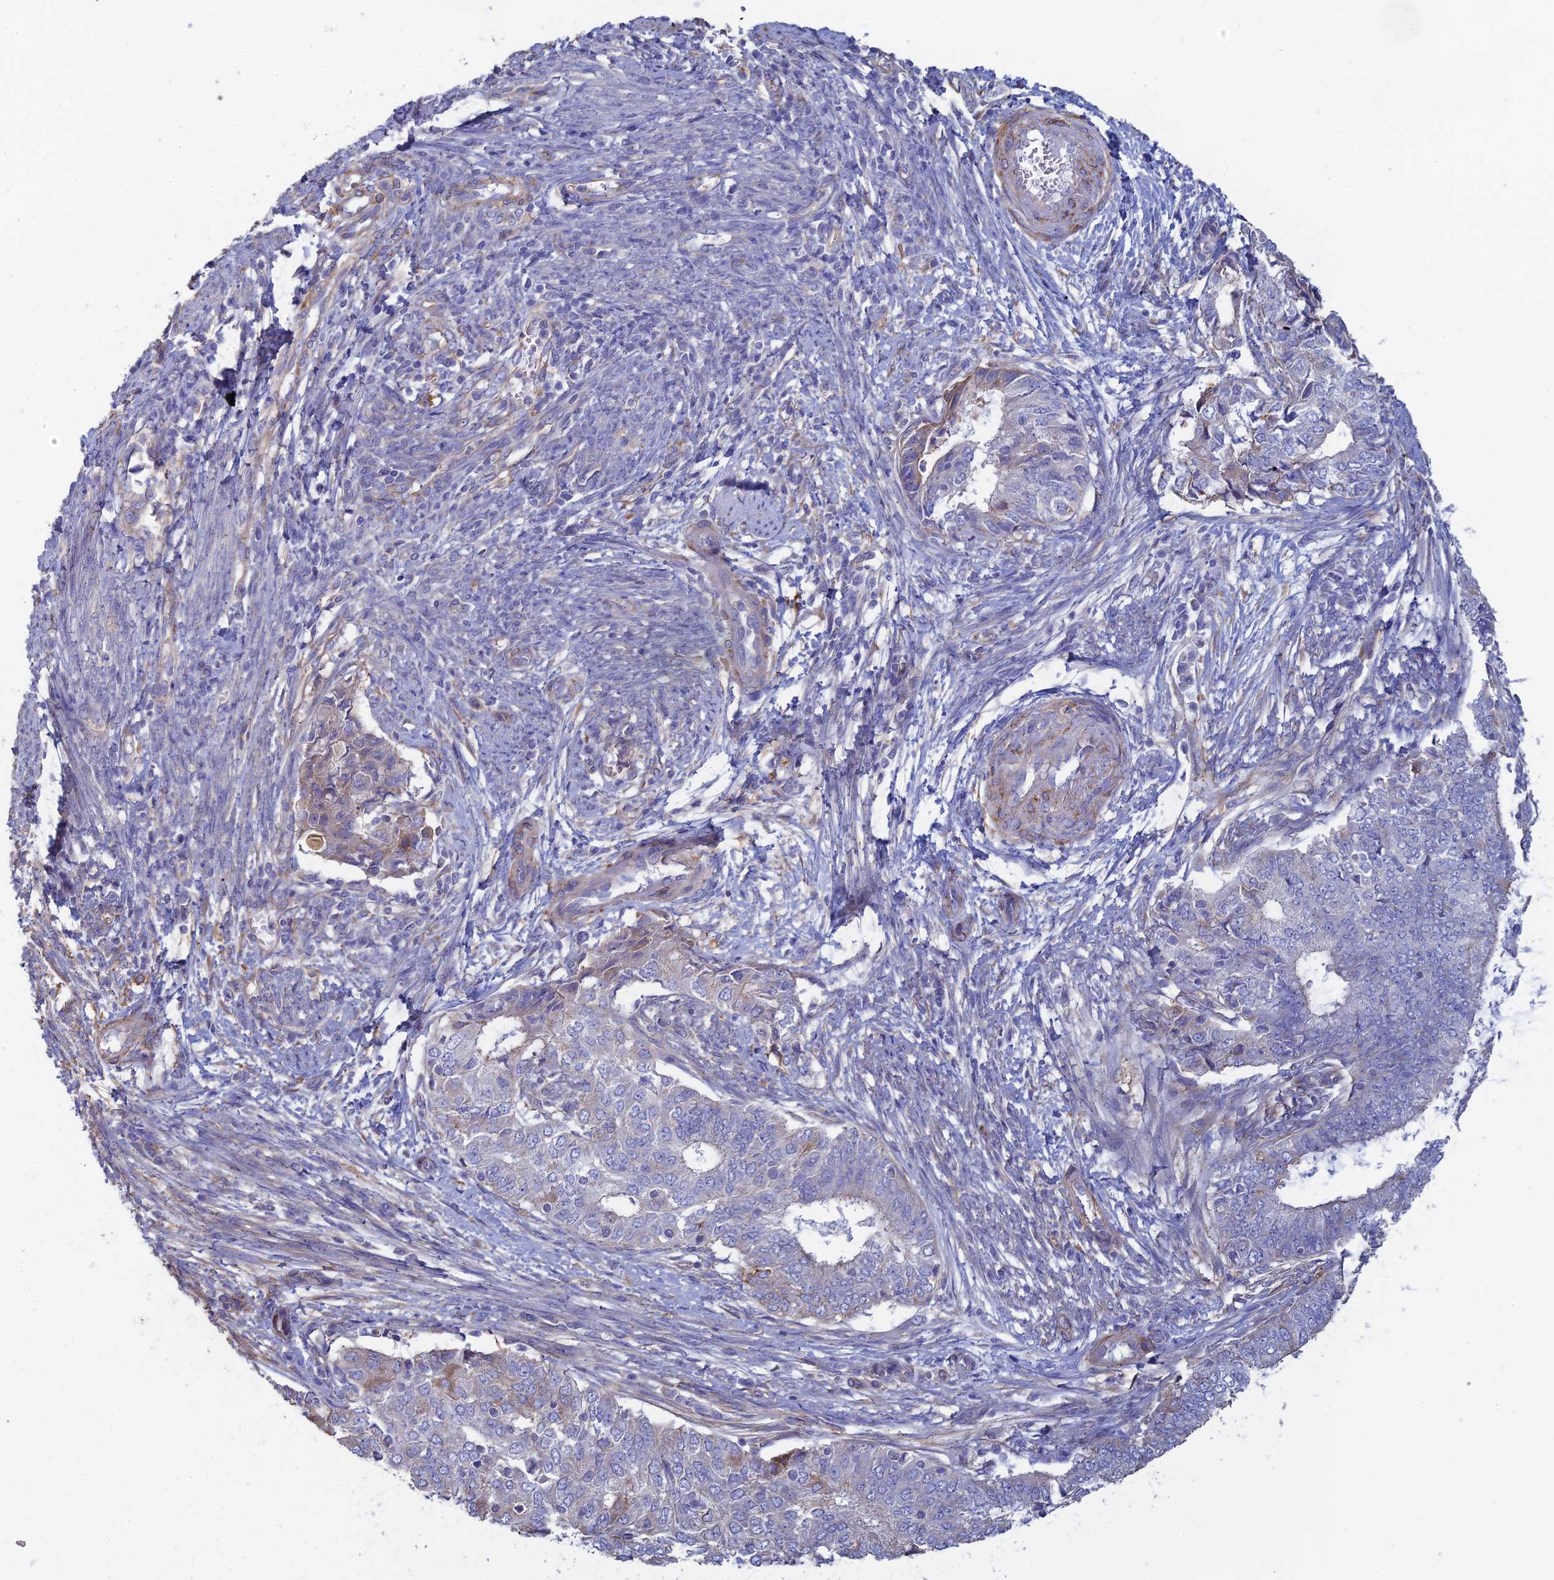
{"staining": {"intensity": "negative", "quantity": "none", "location": "none"}, "tissue": "endometrial cancer", "cell_type": "Tumor cells", "image_type": "cancer", "snomed": [{"axis": "morphology", "description": "Adenocarcinoma, NOS"}, {"axis": "topography", "description": "Endometrium"}], "caption": "A photomicrograph of endometrial cancer stained for a protein reveals no brown staining in tumor cells.", "gene": "PCDHA5", "patient": {"sex": "female", "age": 62}}